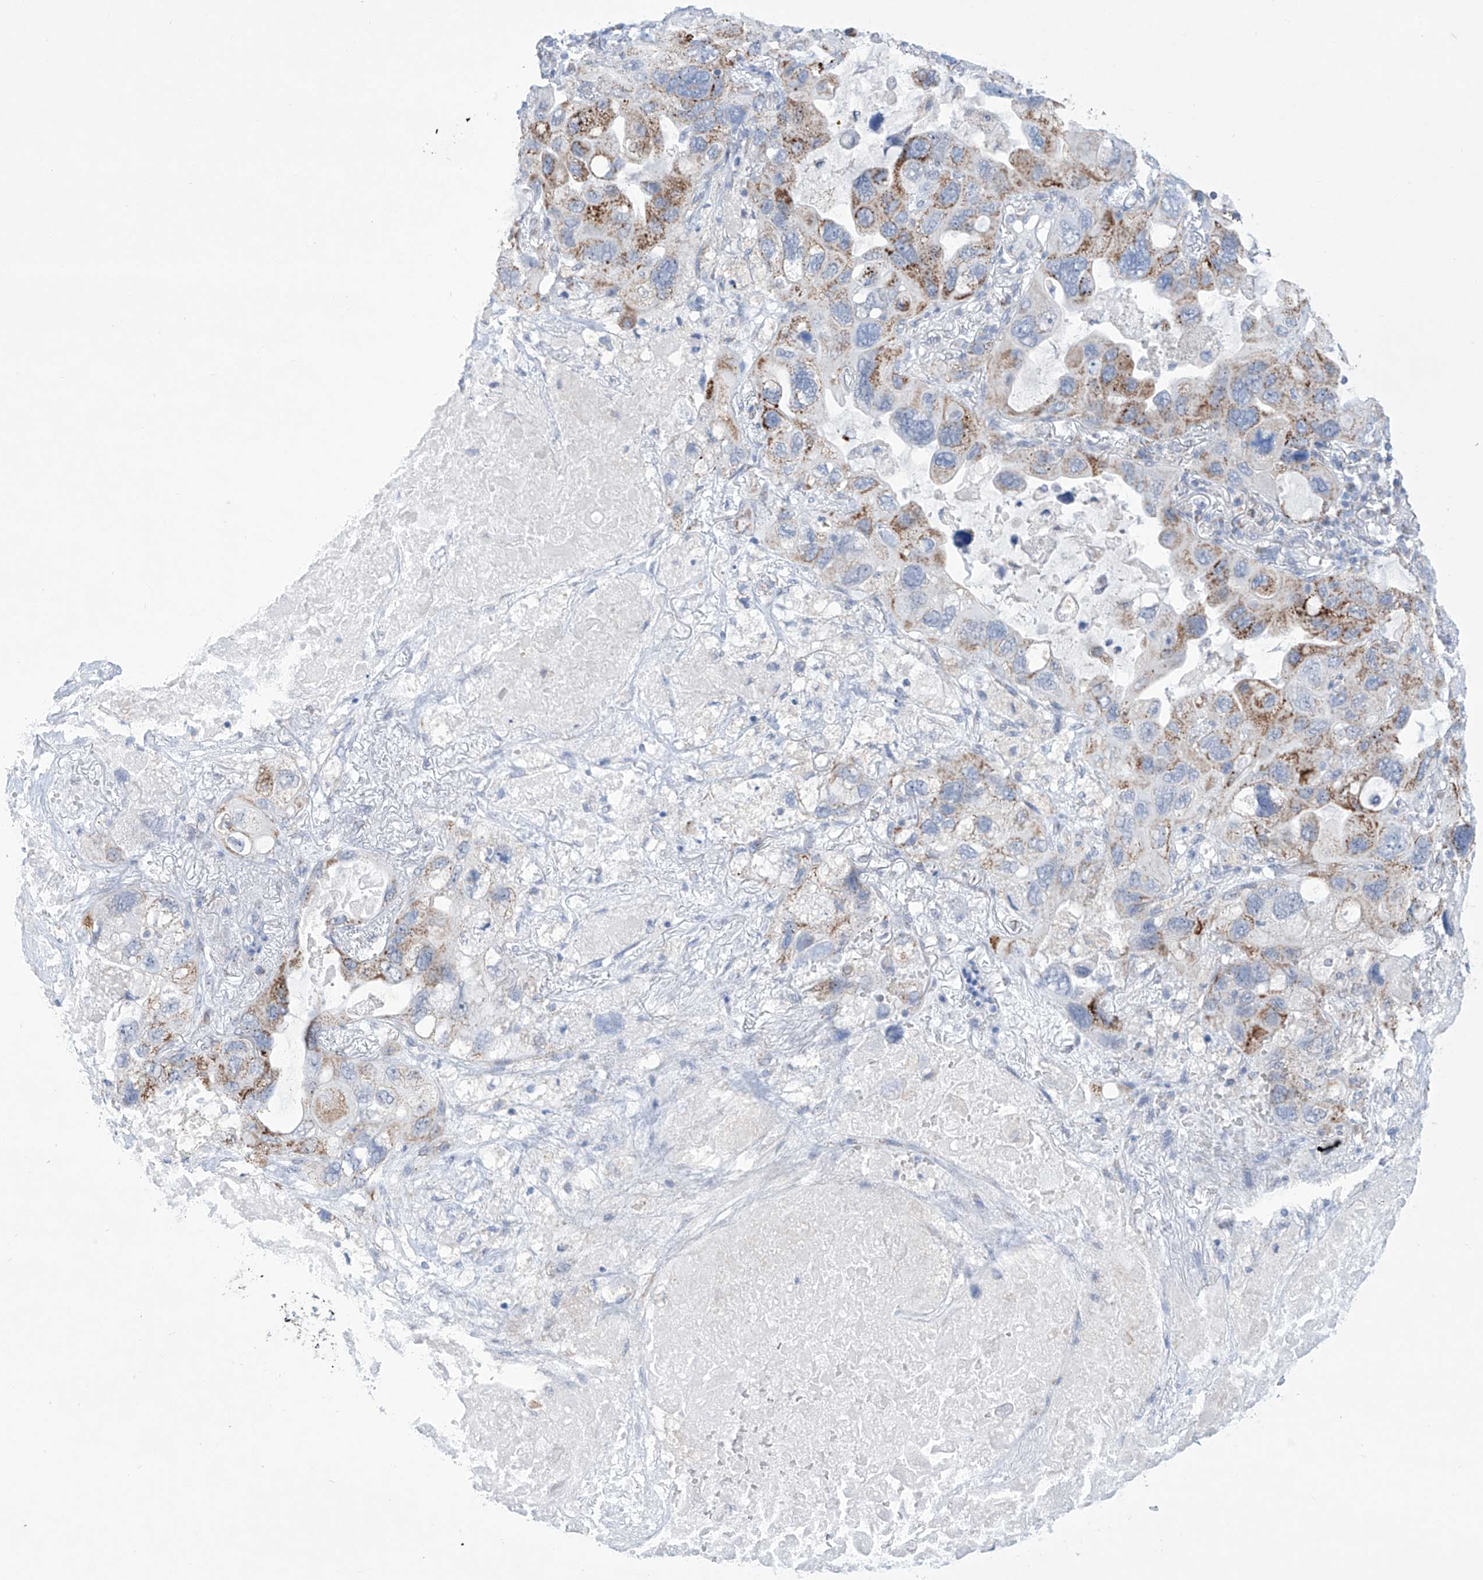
{"staining": {"intensity": "moderate", "quantity": "25%-75%", "location": "cytoplasmic/membranous"}, "tissue": "lung cancer", "cell_type": "Tumor cells", "image_type": "cancer", "snomed": [{"axis": "morphology", "description": "Squamous cell carcinoma, NOS"}, {"axis": "topography", "description": "Lung"}], "caption": "This histopathology image demonstrates lung squamous cell carcinoma stained with IHC to label a protein in brown. The cytoplasmic/membranous of tumor cells show moderate positivity for the protein. Nuclei are counter-stained blue.", "gene": "ALDH6A1", "patient": {"sex": "female", "age": 73}}